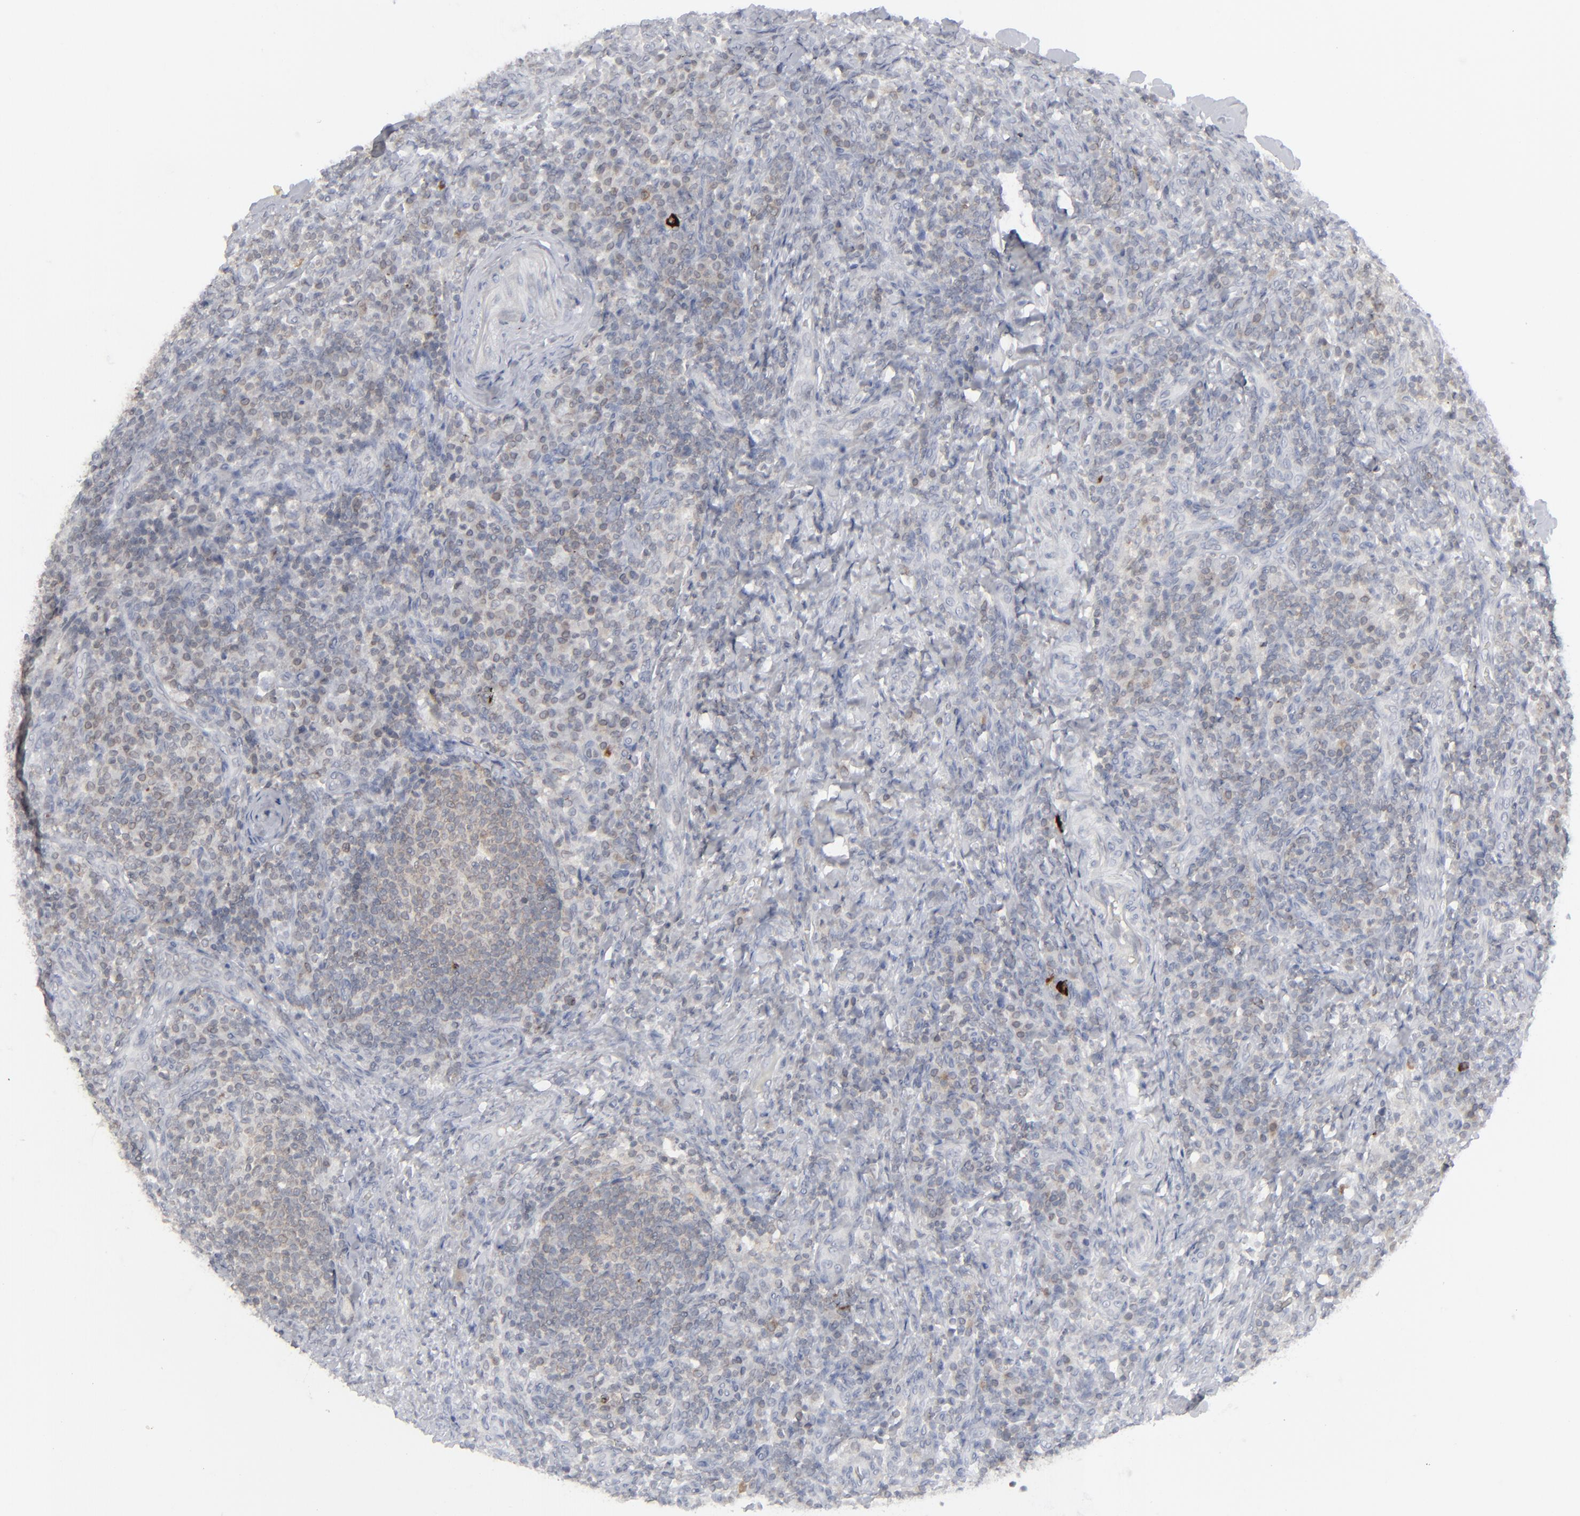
{"staining": {"intensity": "weak", "quantity": "<25%", "location": "cytoplasmic/membranous"}, "tissue": "lymph node", "cell_type": "Germinal center cells", "image_type": "normal", "snomed": [{"axis": "morphology", "description": "Normal tissue, NOS"}, {"axis": "morphology", "description": "Inflammation, NOS"}, {"axis": "topography", "description": "Lymph node"}], "caption": "This histopathology image is of normal lymph node stained with immunohistochemistry to label a protein in brown with the nuclei are counter-stained blue. There is no positivity in germinal center cells.", "gene": "NUP88", "patient": {"sex": "male", "age": 46}}